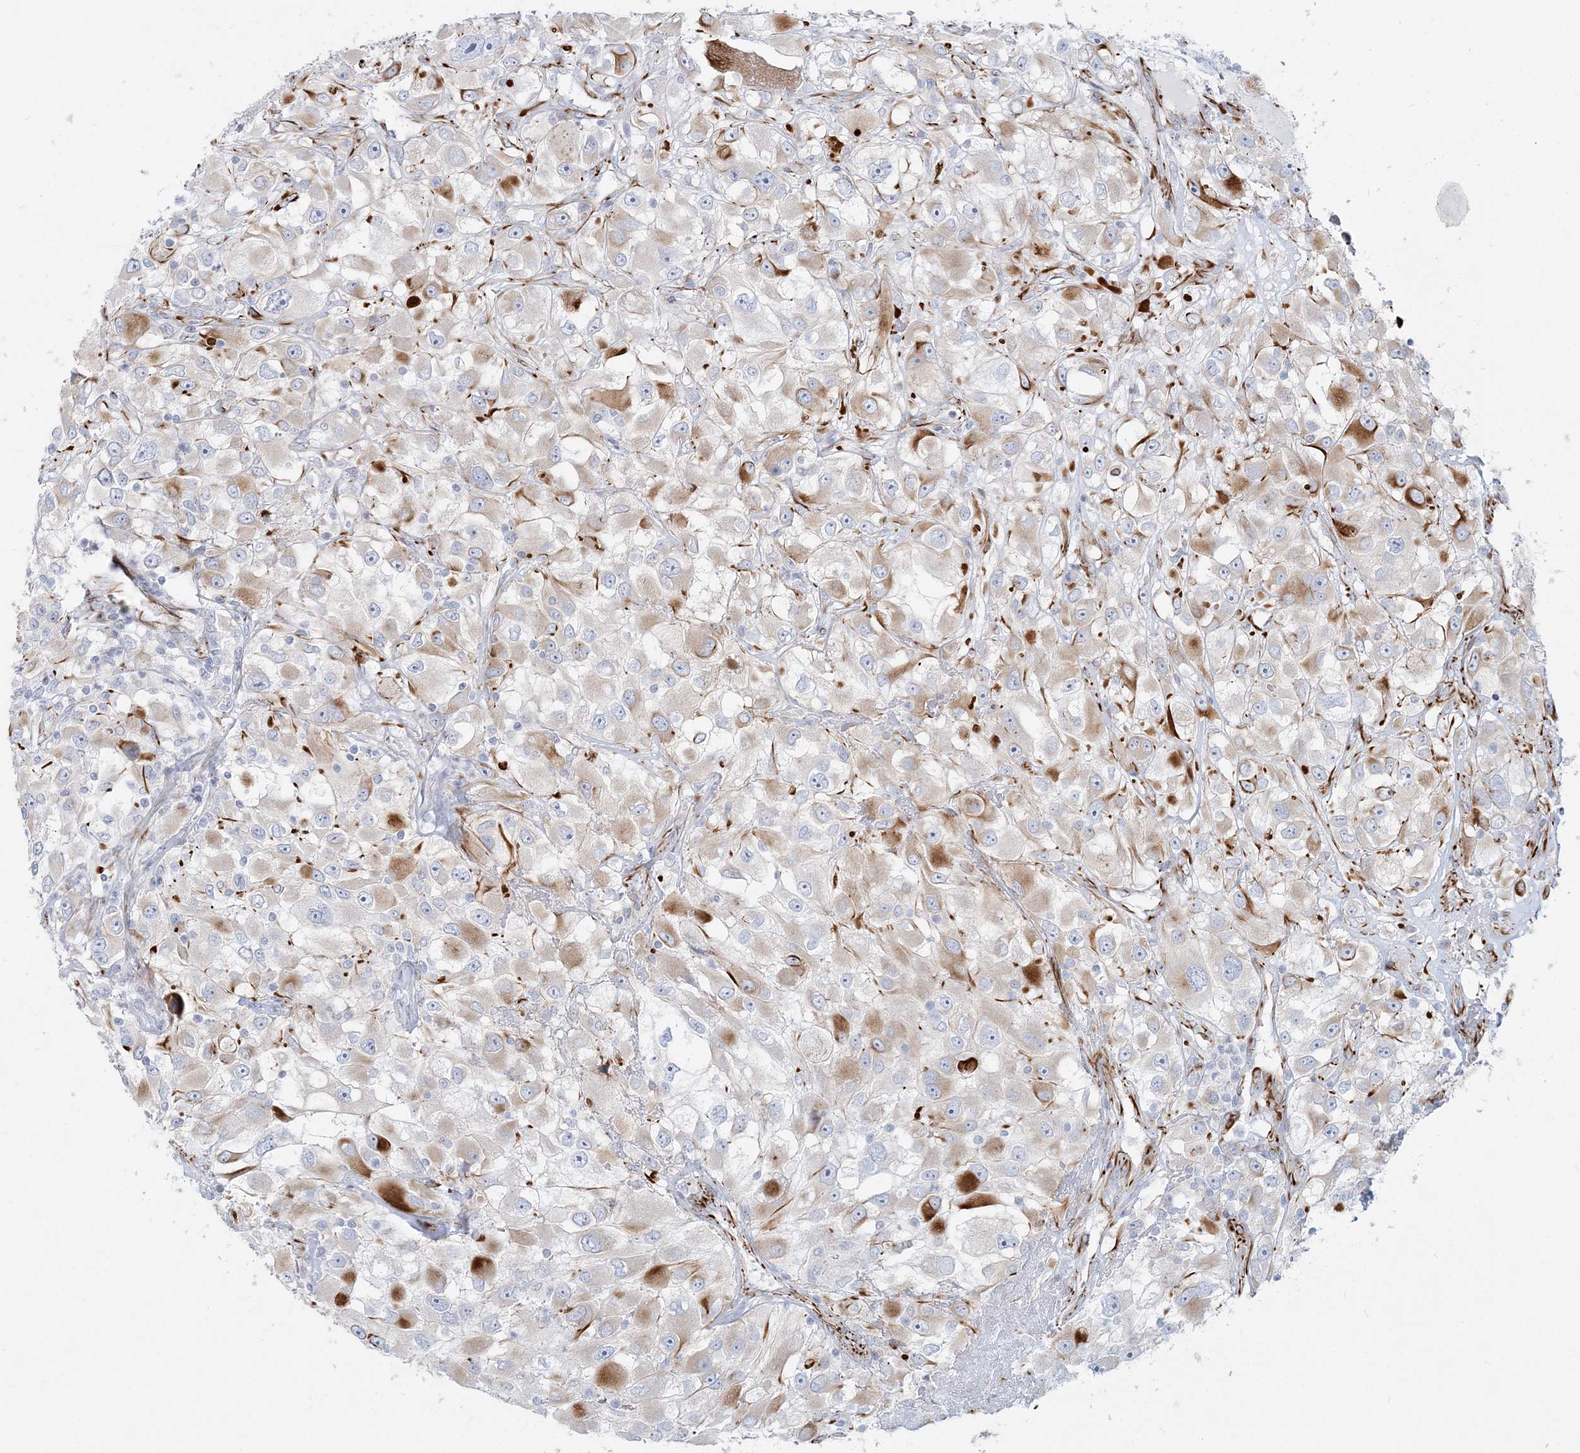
{"staining": {"intensity": "strong", "quantity": "<25%", "location": "cytoplasmic/membranous"}, "tissue": "renal cancer", "cell_type": "Tumor cells", "image_type": "cancer", "snomed": [{"axis": "morphology", "description": "Adenocarcinoma, NOS"}, {"axis": "topography", "description": "Kidney"}], "caption": "Protein expression analysis of human renal adenocarcinoma reveals strong cytoplasmic/membranous positivity in about <25% of tumor cells.", "gene": "PPIL6", "patient": {"sex": "female", "age": 52}}